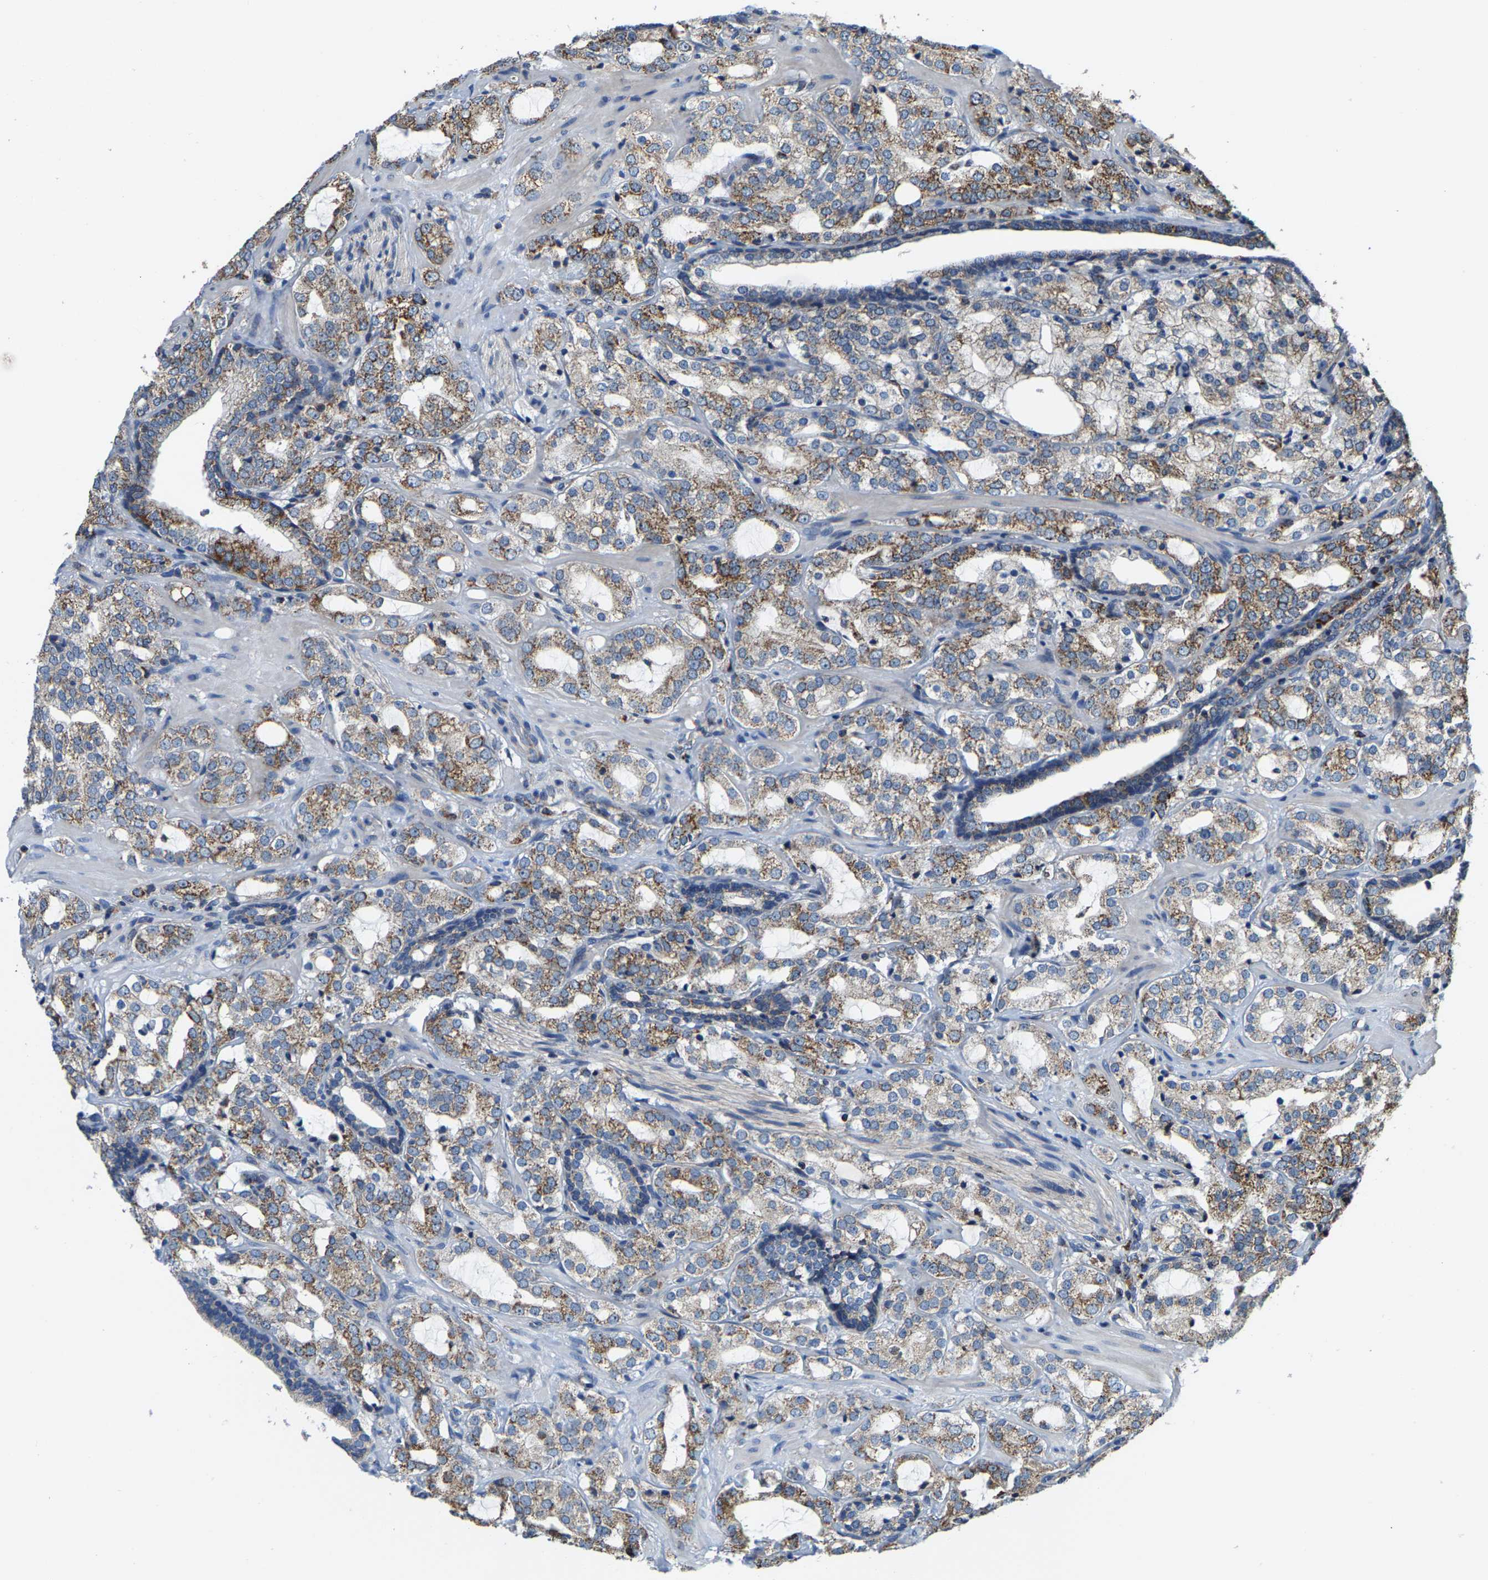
{"staining": {"intensity": "moderate", "quantity": ">75%", "location": "cytoplasmic/membranous"}, "tissue": "prostate cancer", "cell_type": "Tumor cells", "image_type": "cancer", "snomed": [{"axis": "morphology", "description": "Adenocarcinoma, High grade"}, {"axis": "topography", "description": "Prostate"}], "caption": "An image of prostate cancer stained for a protein shows moderate cytoplasmic/membranous brown staining in tumor cells.", "gene": "SHMT2", "patient": {"sex": "male", "age": 64}}